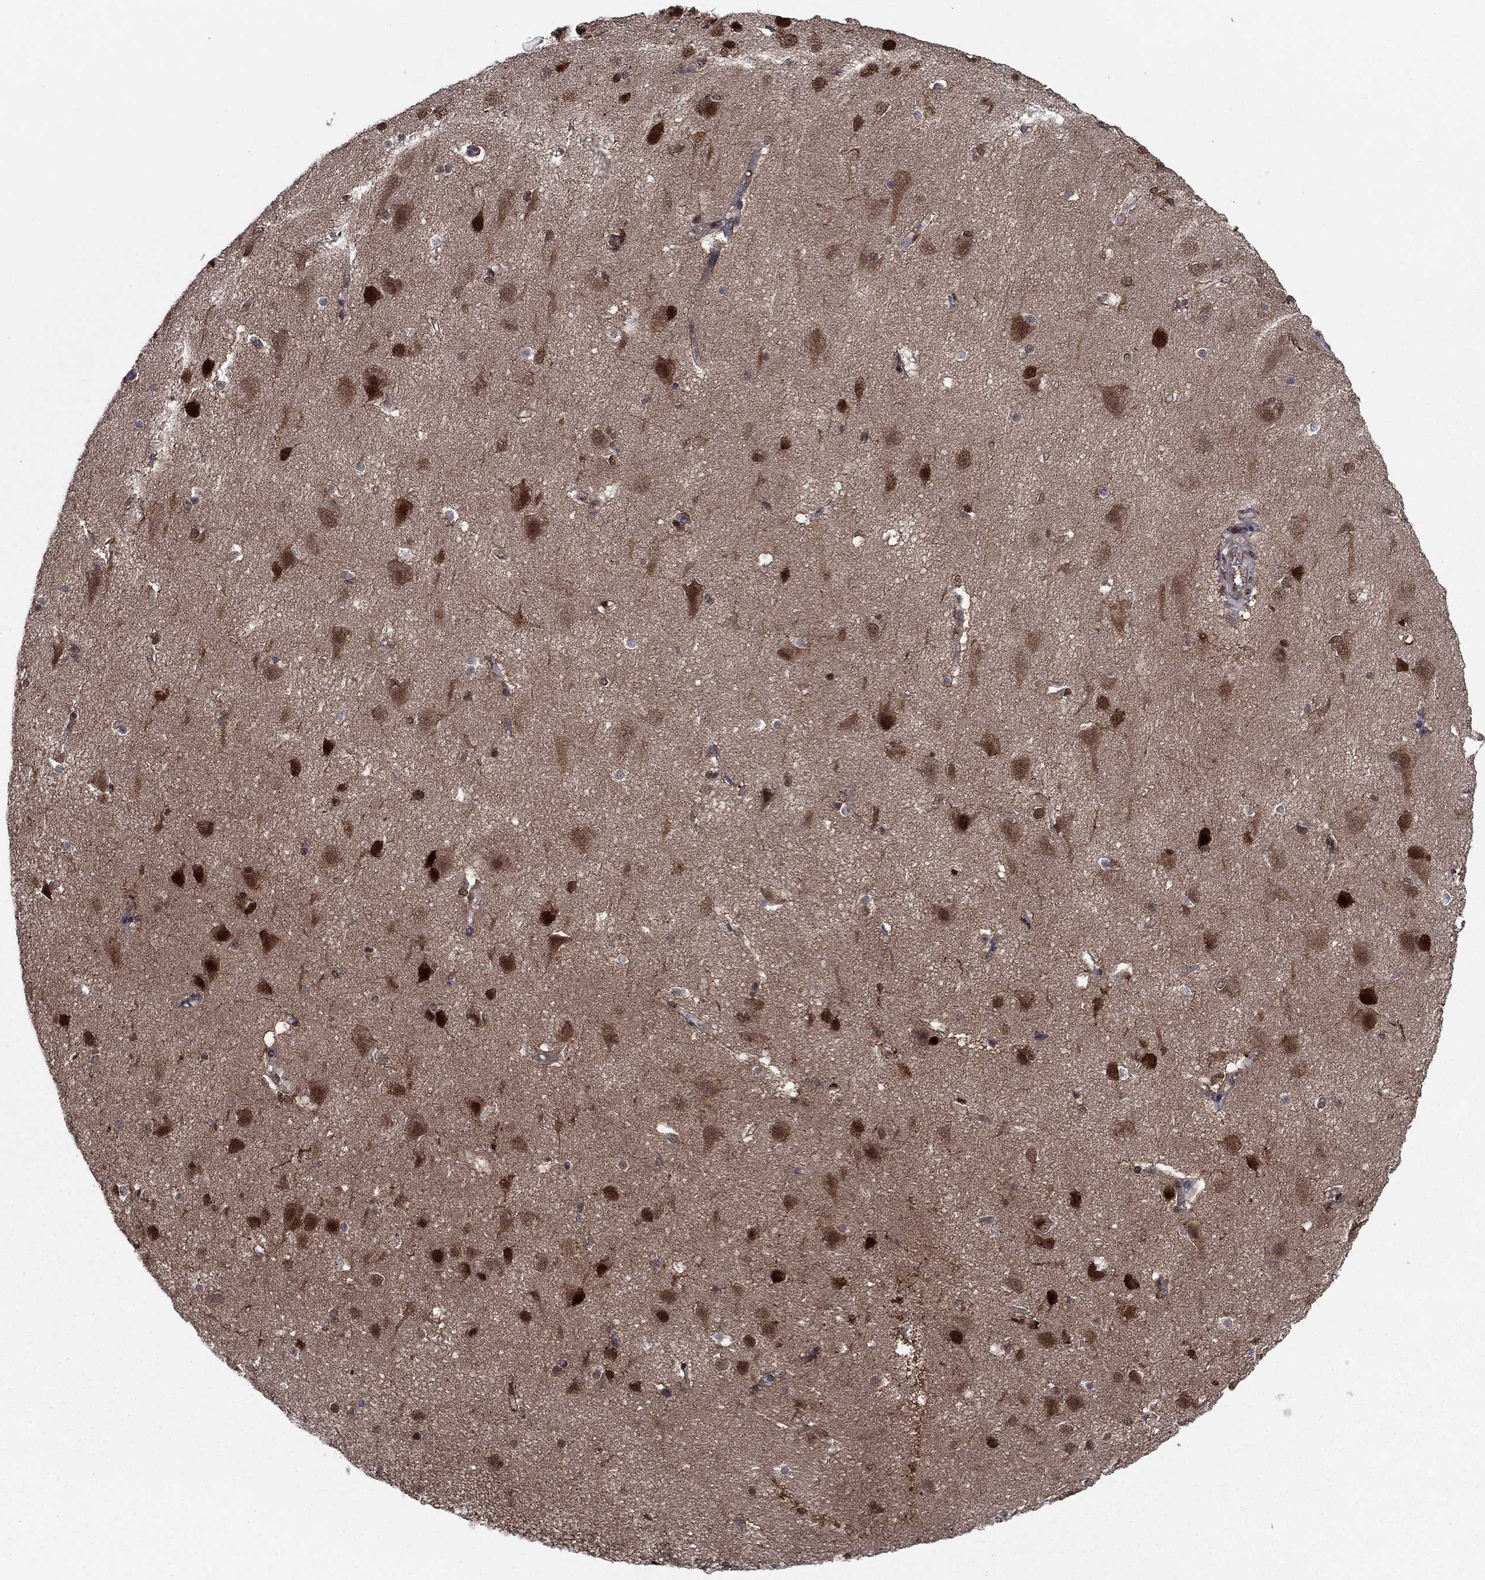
{"staining": {"intensity": "negative", "quantity": "none", "location": "none"}, "tissue": "cerebral cortex", "cell_type": "Endothelial cells", "image_type": "normal", "snomed": [{"axis": "morphology", "description": "Normal tissue, NOS"}, {"axis": "topography", "description": "Cerebral cortex"}], "caption": "IHC histopathology image of benign cerebral cortex stained for a protein (brown), which reveals no expression in endothelial cells.", "gene": "FKBP4", "patient": {"sex": "male", "age": 37}}